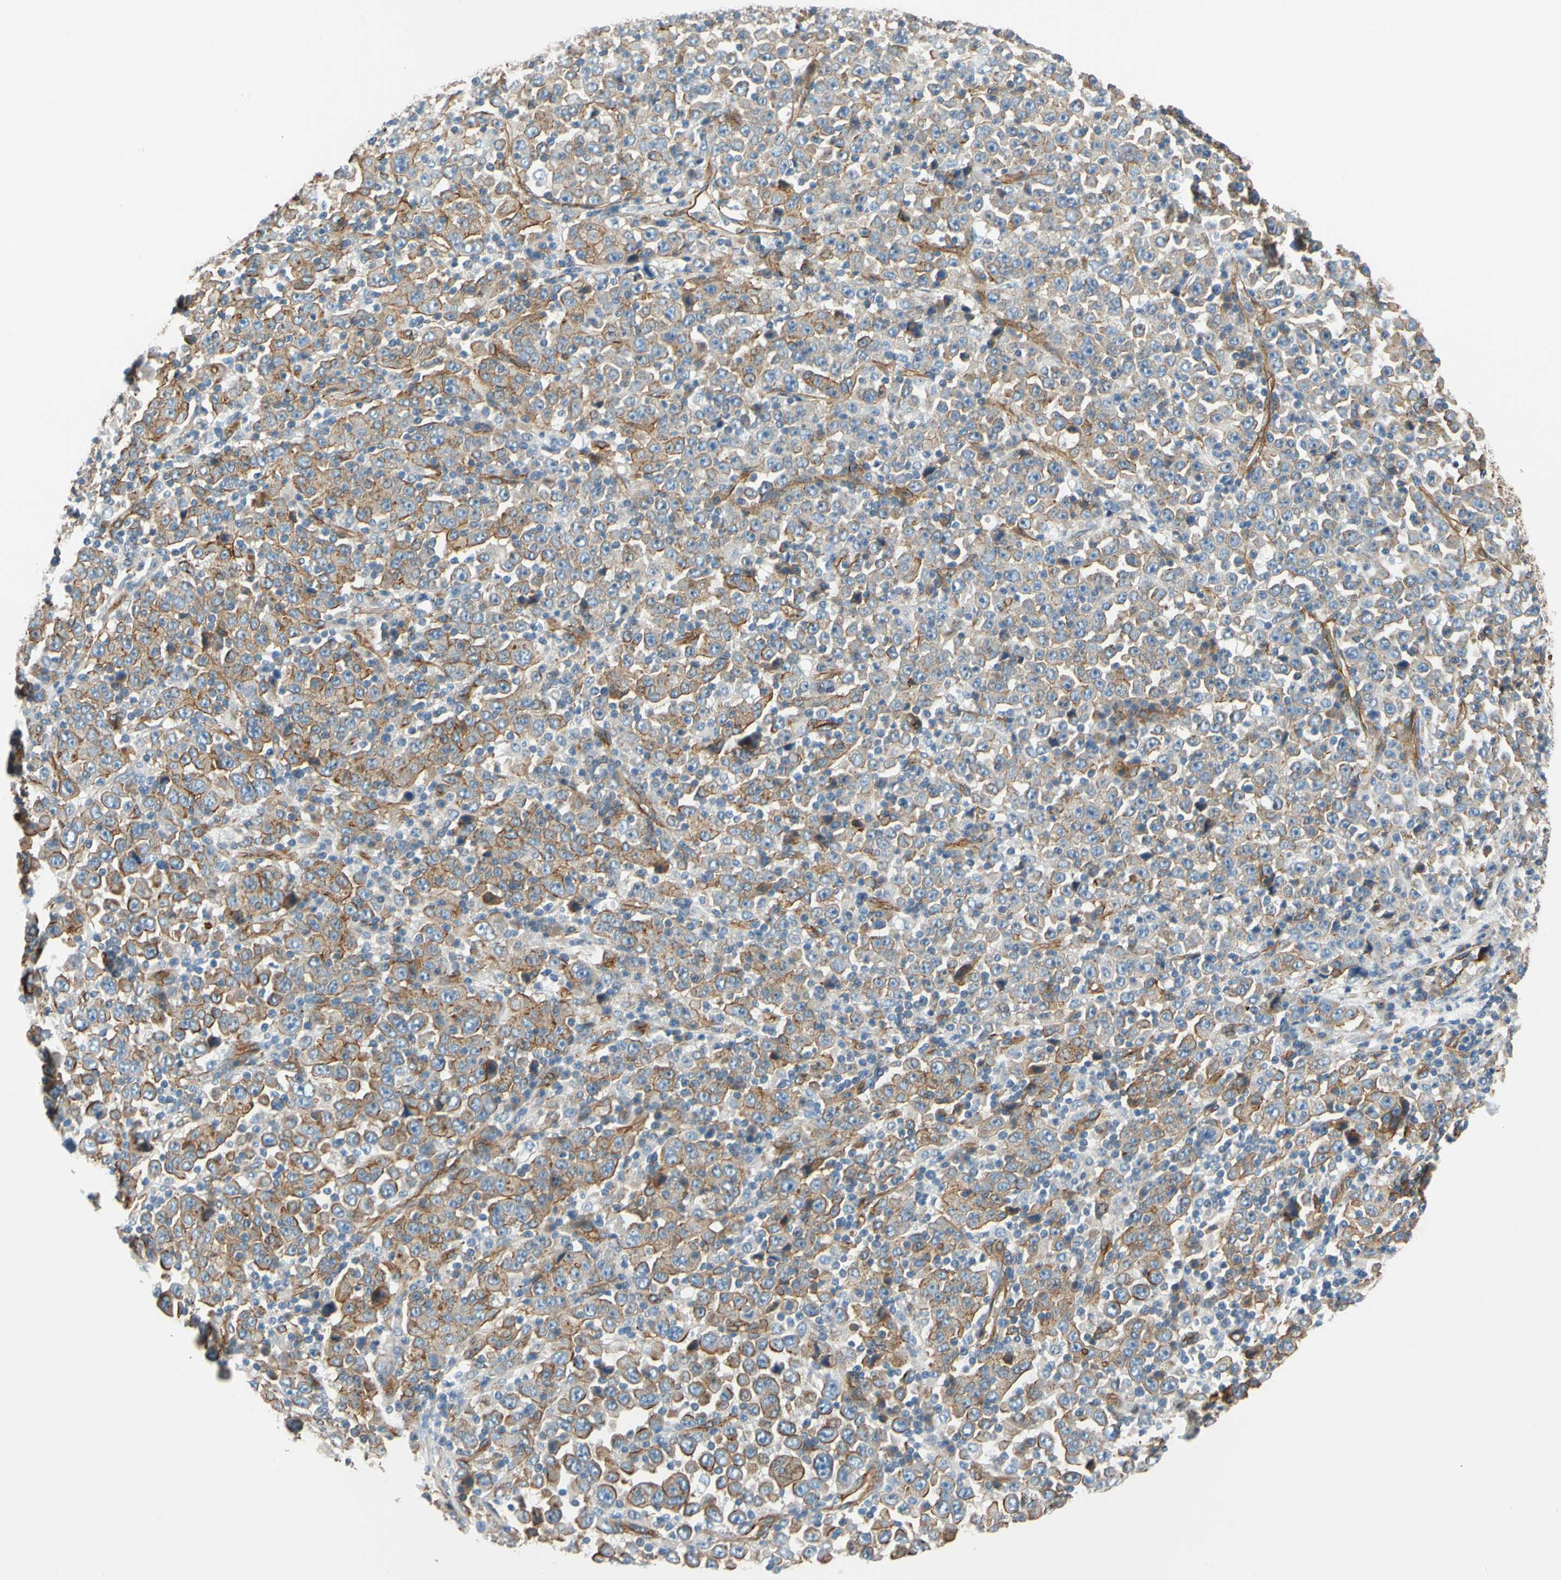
{"staining": {"intensity": "moderate", "quantity": "25%-75%", "location": "cytoplasmic/membranous"}, "tissue": "stomach cancer", "cell_type": "Tumor cells", "image_type": "cancer", "snomed": [{"axis": "morphology", "description": "Normal tissue, NOS"}, {"axis": "morphology", "description": "Adenocarcinoma, NOS"}, {"axis": "topography", "description": "Stomach, upper"}, {"axis": "topography", "description": "Stomach"}], "caption": "Moderate cytoplasmic/membranous expression is identified in approximately 25%-75% of tumor cells in stomach adenocarcinoma. The staining was performed using DAB (3,3'-diaminobenzidine) to visualize the protein expression in brown, while the nuclei were stained in blue with hematoxylin (Magnification: 20x).", "gene": "SPTAN1", "patient": {"sex": "male", "age": 59}}